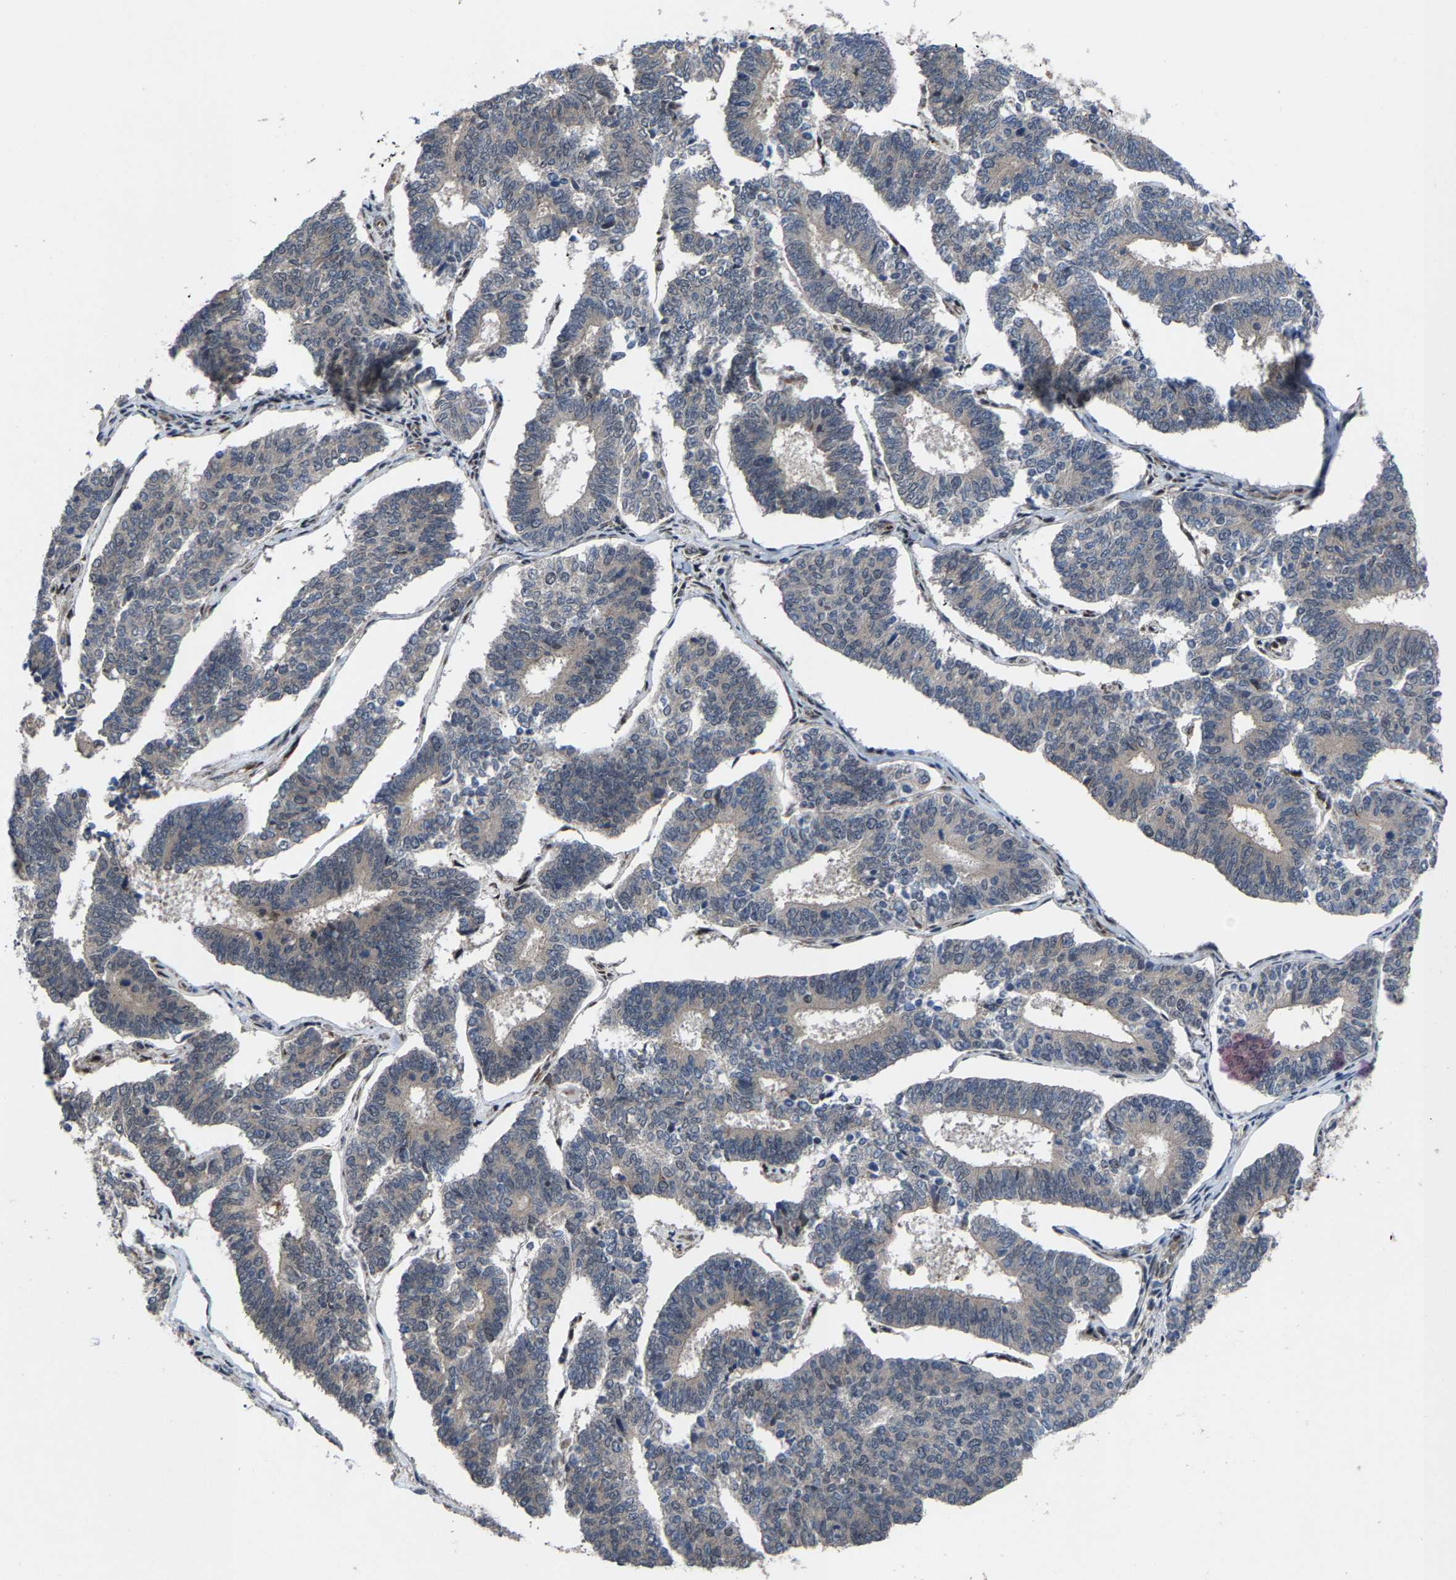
{"staining": {"intensity": "negative", "quantity": "none", "location": "none"}, "tissue": "endometrial cancer", "cell_type": "Tumor cells", "image_type": "cancer", "snomed": [{"axis": "morphology", "description": "Adenocarcinoma, NOS"}, {"axis": "topography", "description": "Endometrium"}], "caption": "The image displays no significant staining in tumor cells of endometrial adenocarcinoma.", "gene": "HAUS6", "patient": {"sex": "female", "age": 70}}